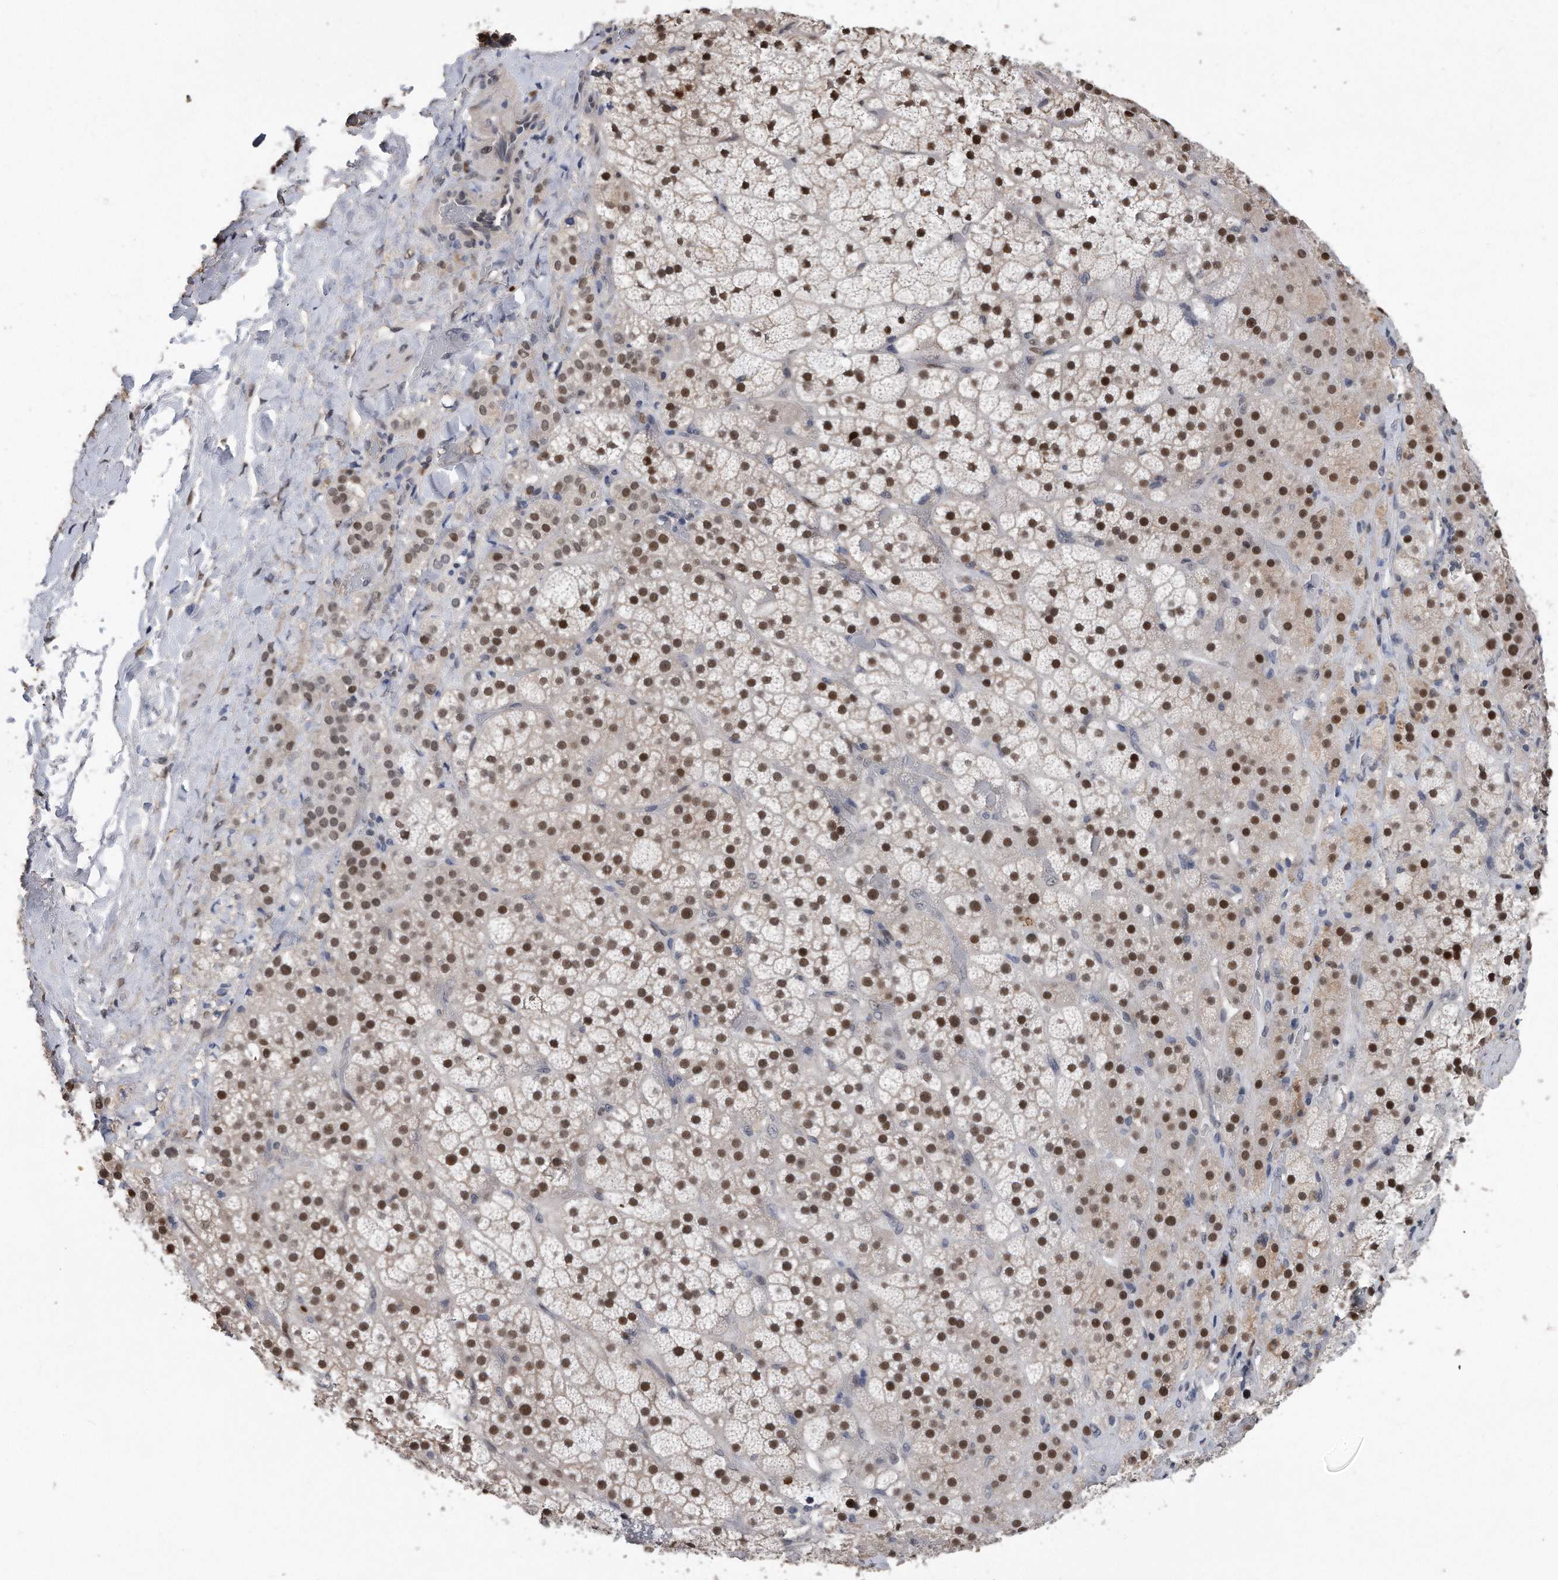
{"staining": {"intensity": "strong", "quantity": ">75%", "location": "nuclear"}, "tissue": "adrenal gland", "cell_type": "Glandular cells", "image_type": "normal", "snomed": [{"axis": "morphology", "description": "Normal tissue, NOS"}, {"axis": "topography", "description": "Adrenal gland"}], "caption": "An IHC photomicrograph of benign tissue is shown. Protein staining in brown highlights strong nuclear positivity in adrenal gland within glandular cells.", "gene": "PCNA", "patient": {"sex": "male", "age": 57}}